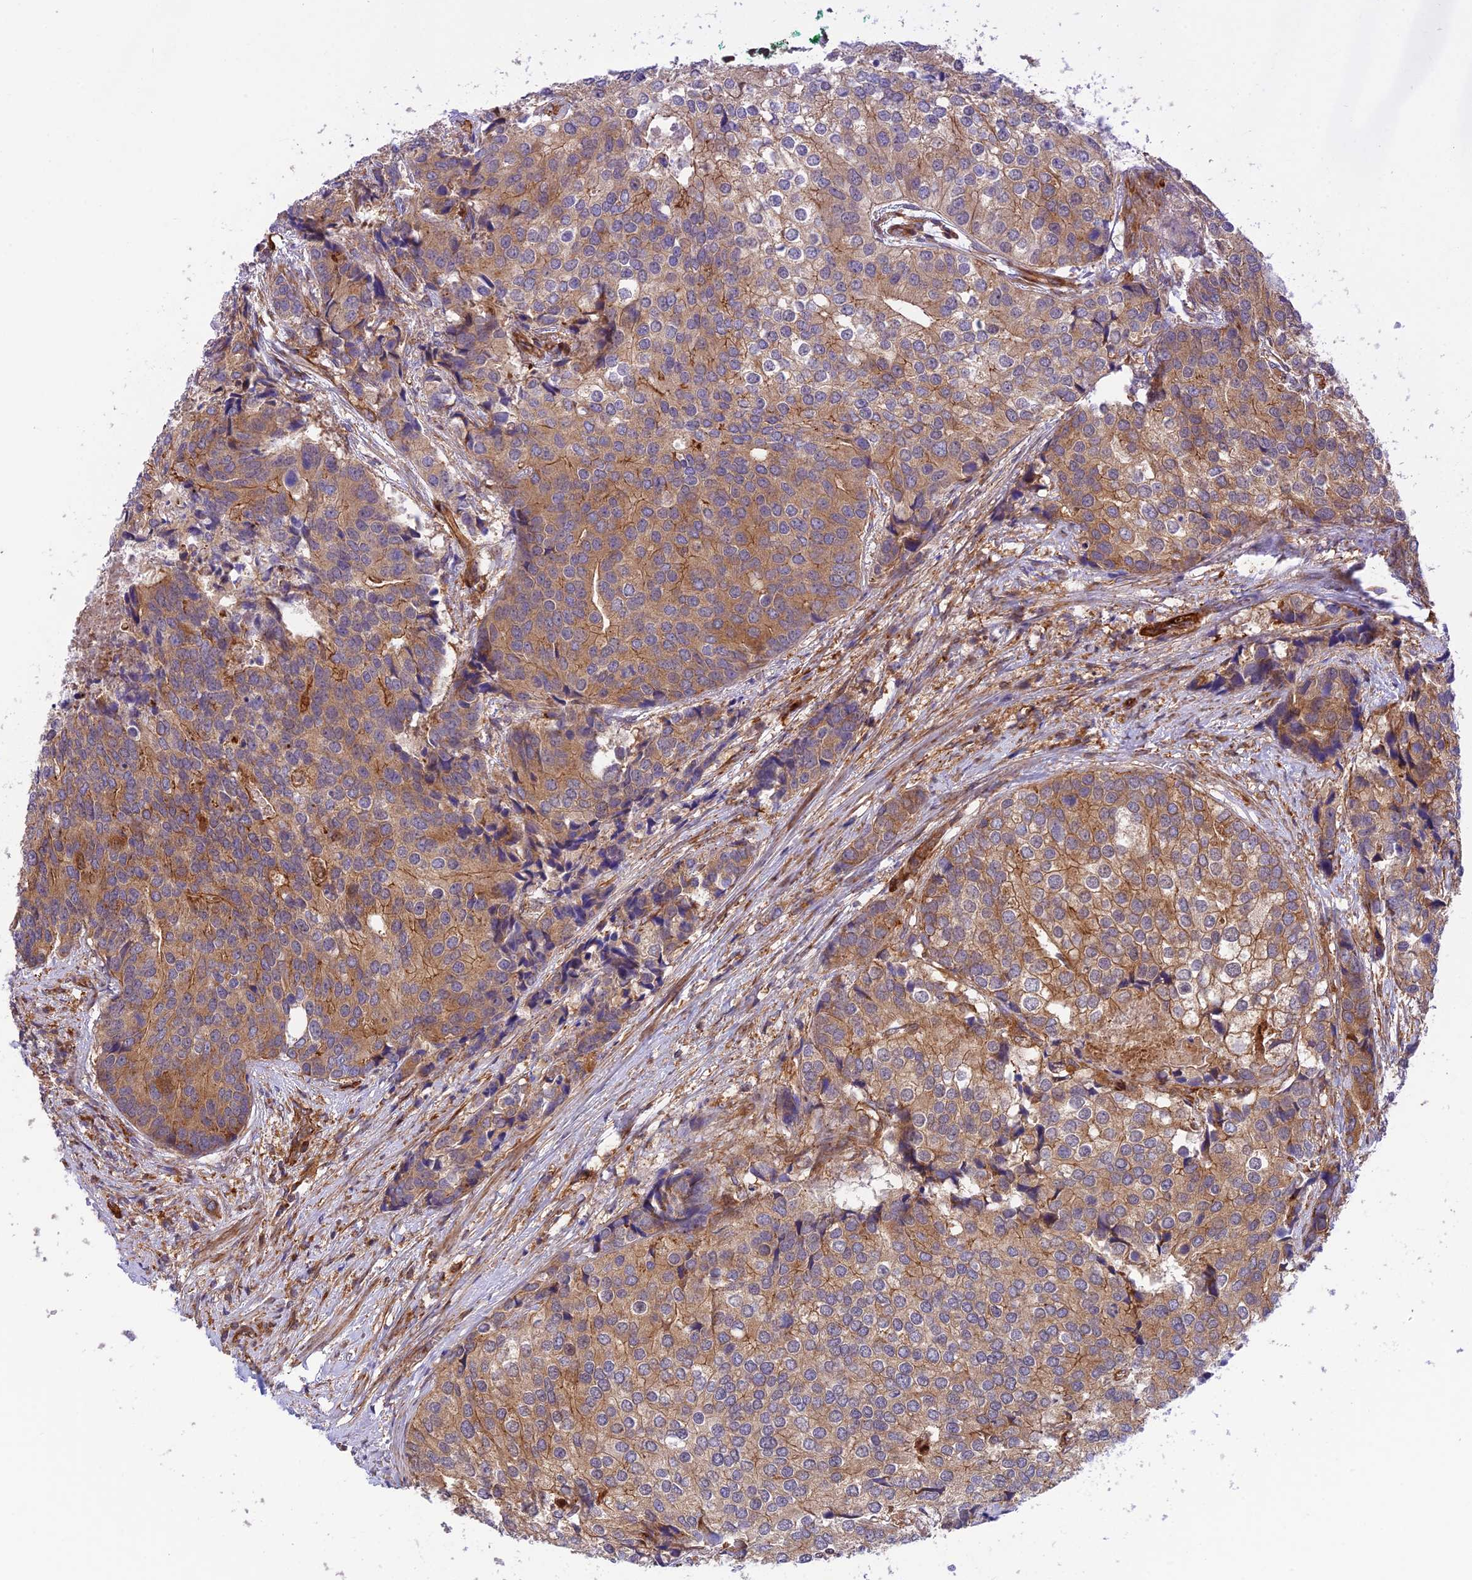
{"staining": {"intensity": "strong", "quantity": "25%-75%", "location": "cytoplasmic/membranous"}, "tissue": "prostate cancer", "cell_type": "Tumor cells", "image_type": "cancer", "snomed": [{"axis": "morphology", "description": "Adenocarcinoma, High grade"}, {"axis": "topography", "description": "Prostate"}], "caption": "Immunohistochemistry (IHC) micrograph of high-grade adenocarcinoma (prostate) stained for a protein (brown), which displays high levels of strong cytoplasmic/membranous expression in about 25%-75% of tumor cells.", "gene": "EVI5L", "patient": {"sex": "male", "age": 62}}